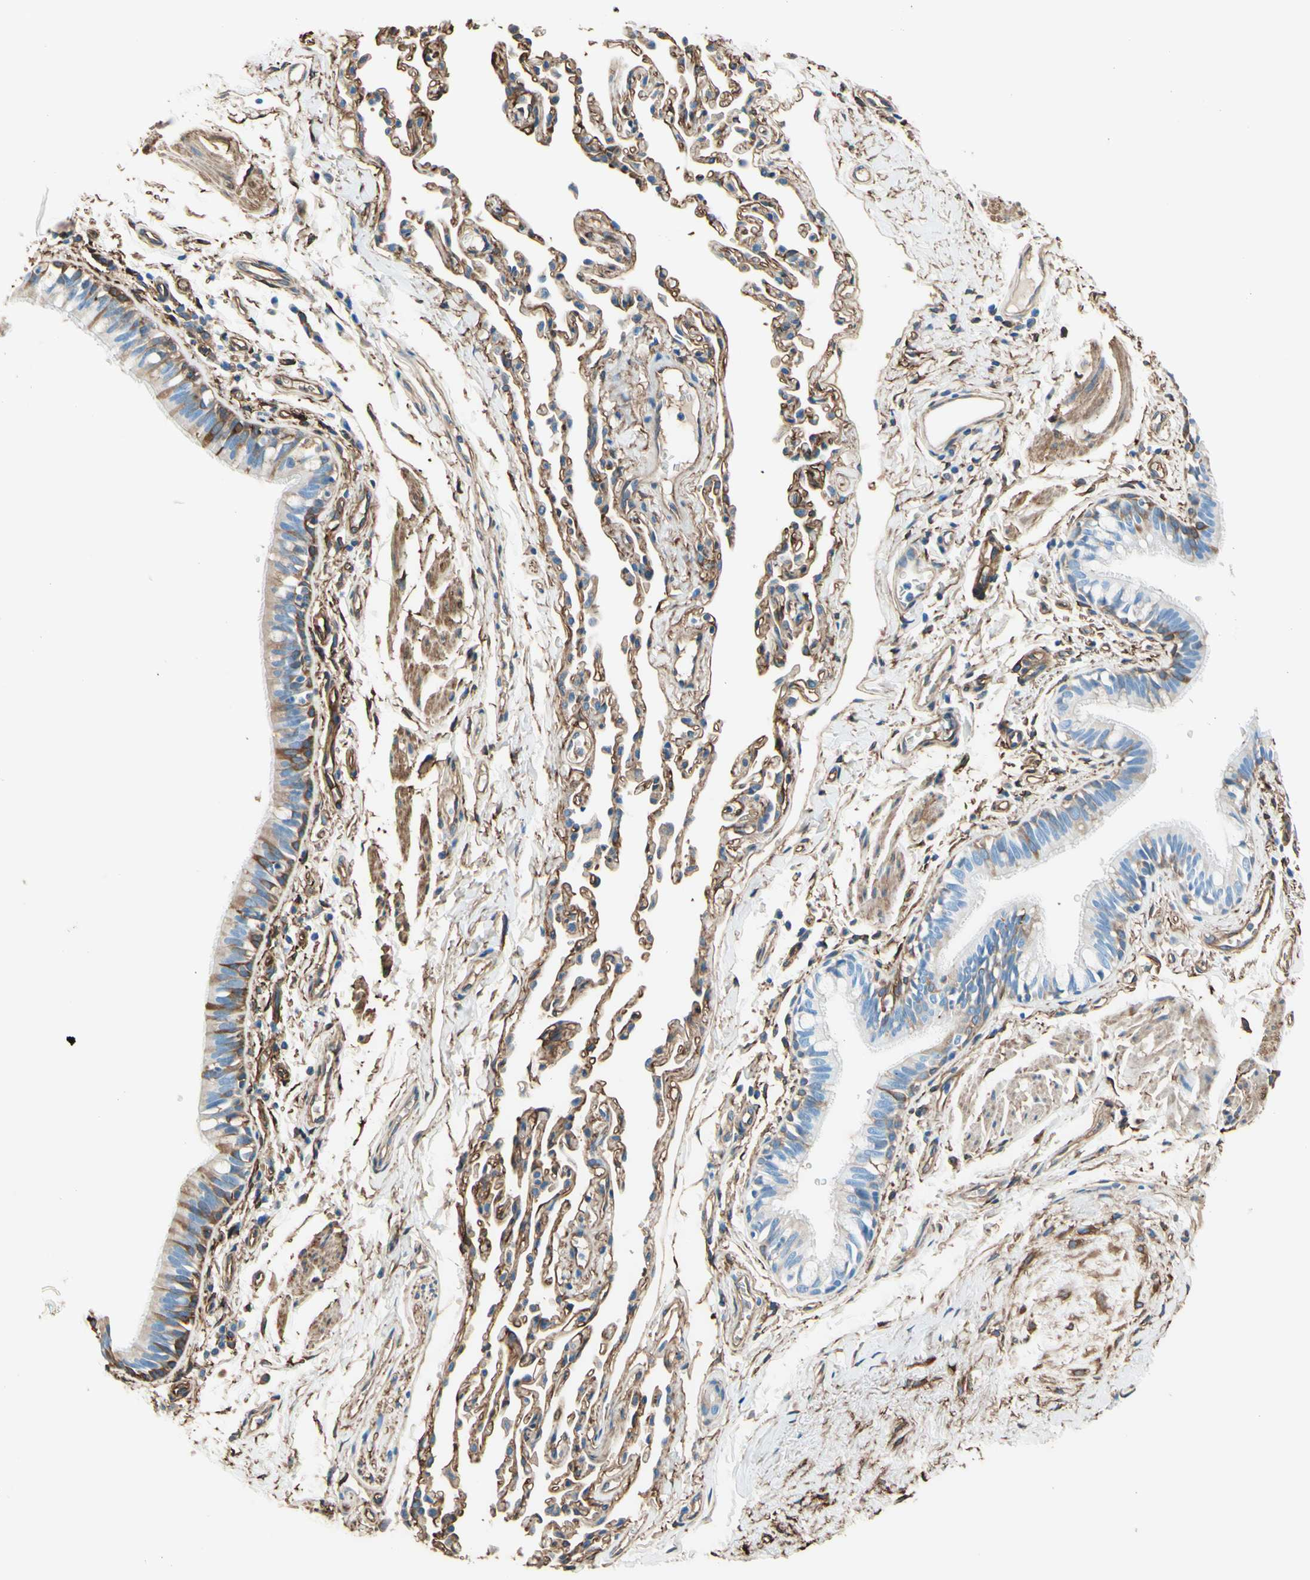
{"staining": {"intensity": "weak", "quantity": "25%-75%", "location": "cytoplasmic/membranous"}, "tissue": "bronchus", "cell_type": "Respiratory epithelial cells", "image_type": "normal", "snomed": [{"axis": "morphology", "description": "Normal tissue, NOS"}, {"axis": "topography", "description": "Bronchus"}, {"axis": "topography", "description": "Lung"}], "caption": "DAB immunohistochemical staining of unremarkable bronchus shows weak cytoplasmic/membranous protein positivity in about 25%-75% of respiratory epithelial cells. The staining was performed using DAB (3,3'-diaminobenzidine), with brown indicating positive protein expression. Nuclei are stained blue with hematoxylin.", "gene": "DPYSL3", "patient": {"sex": "male", "age": 64}}